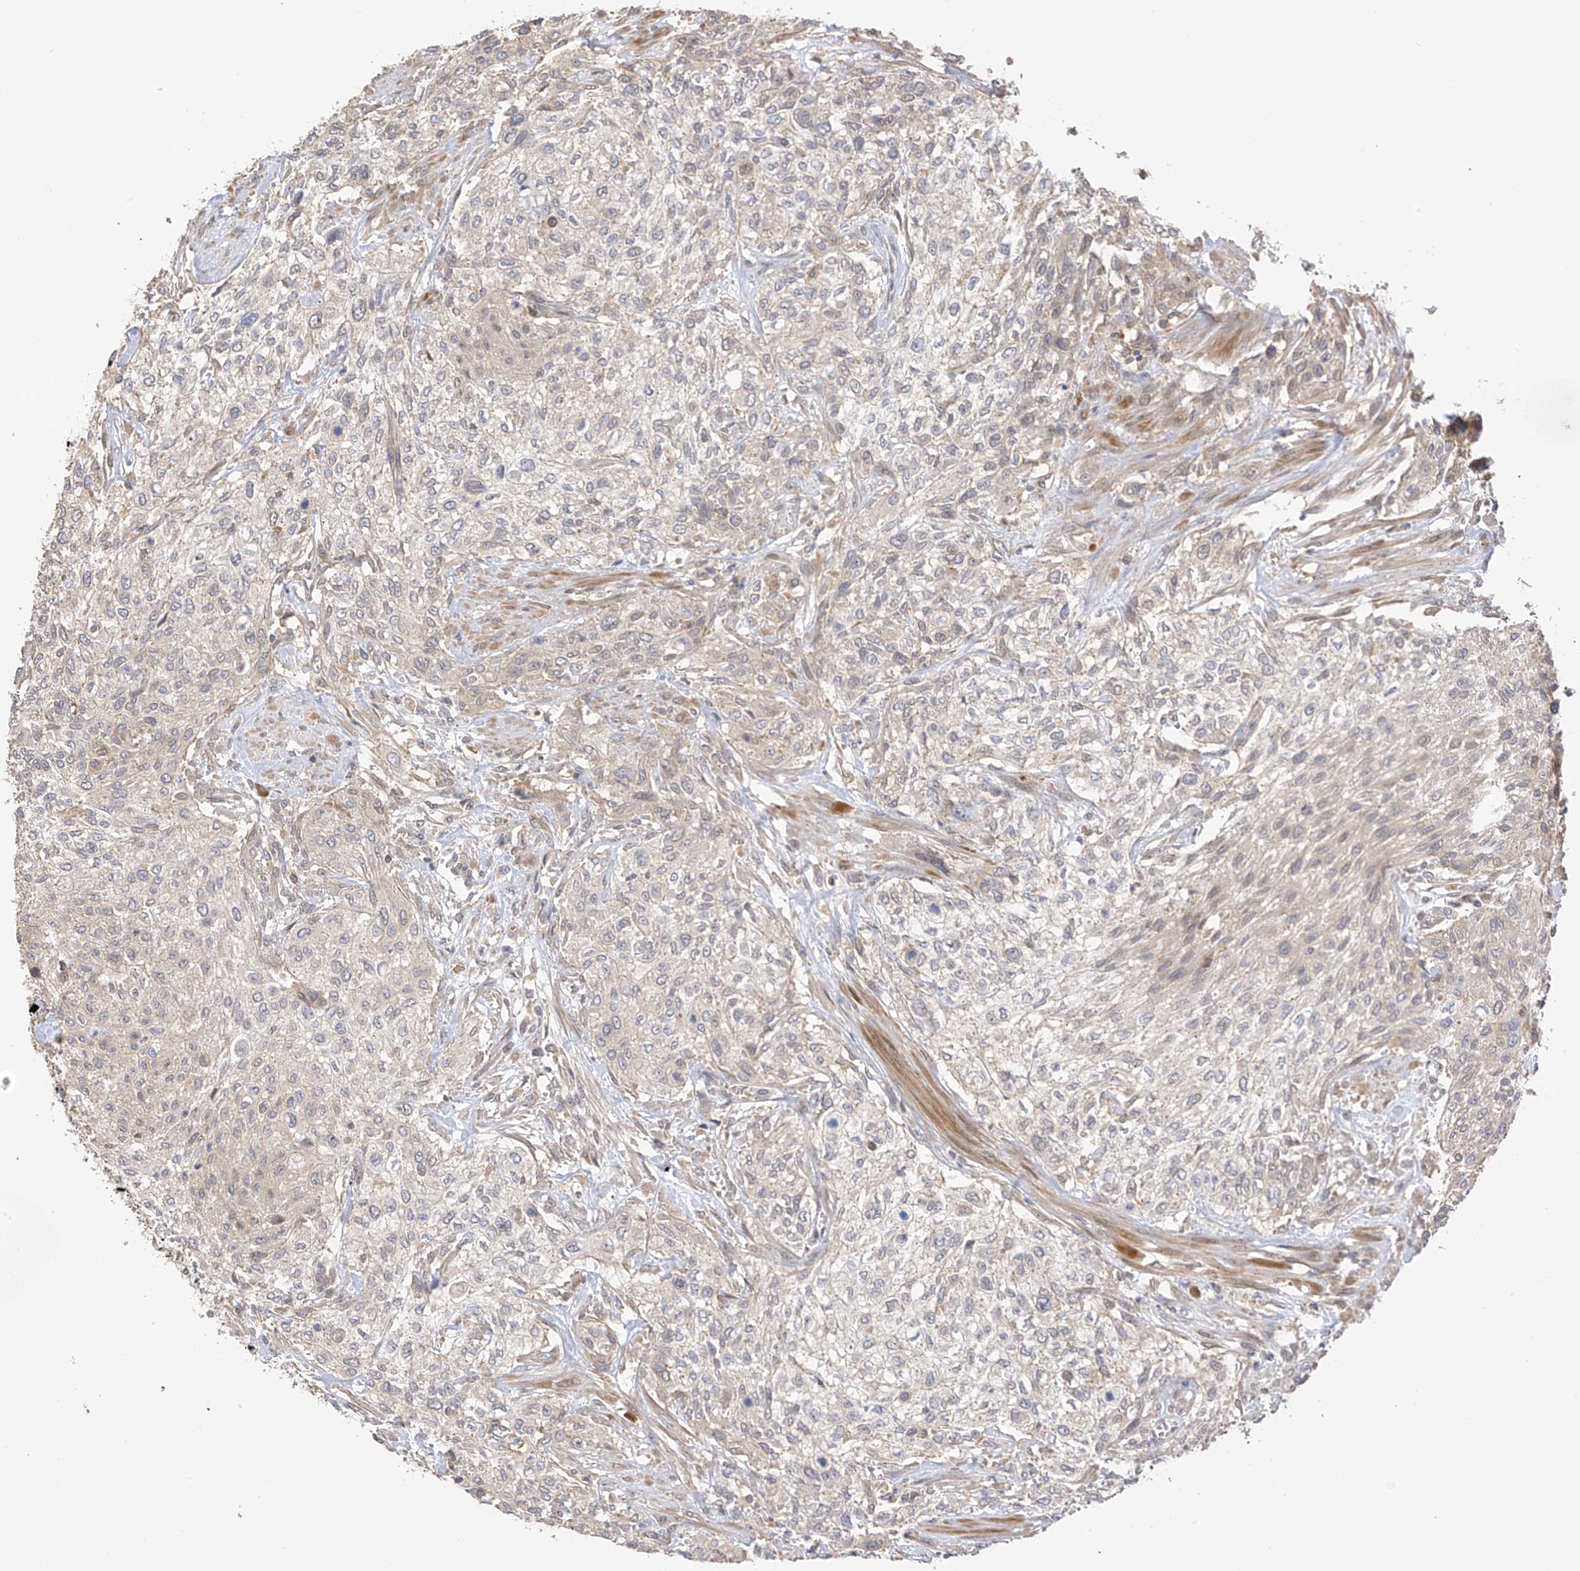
{"staining": {"intensity": "negative", "quantity": "none", "location": "none"}, "tissue": "urothelial cancer", "cell_type": "Tumor cells", "image_type": "cancer", "snomed": [{"axis": "morphology", "description": "Urothelial carcinoma, High grade"}, {"axis": "topography", "description": "Urinary bladder"}], "caption": "Histopathology image shows no significant protein expression in tumor cells of urothelial cancer.", "gene": "REC8", "patient": {"sex": "male", "age": 35}}